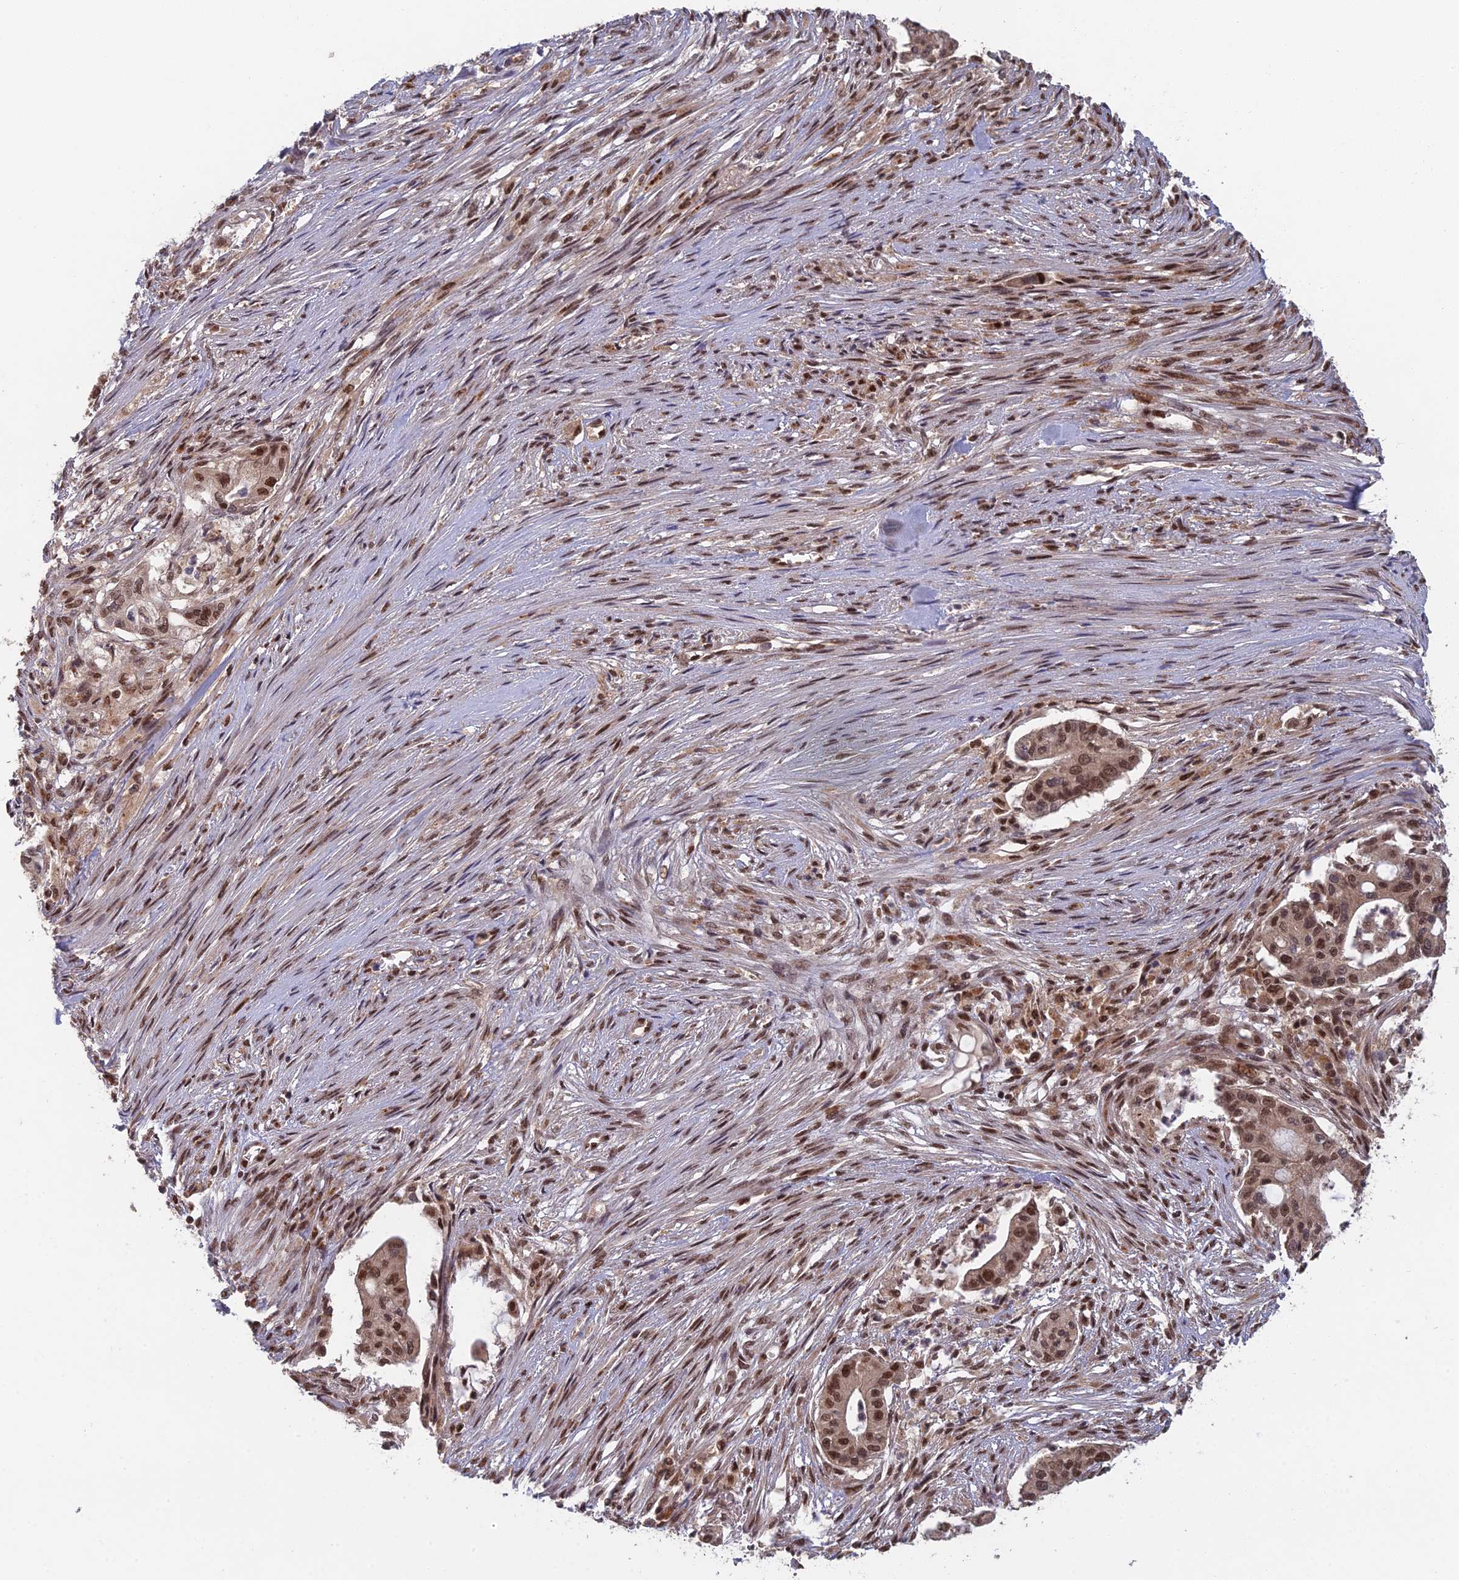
{"staining": {"intensity": "moderate", "quantity": ">75%", "location": "nuclear"}, "tissue": "pancreatic cancer", "cell_type": "Tumor cells", "image_type": "cancer", "snomed": [{"axis": "morphology", "description": "Adenocarcinoma, NOS"}, {"axis": "topography", "description": "Pancreas"}], "caption": "Pancreatic cancer was stained to show a protein in brown. There is medium levels of moderate nuclear staining in approximately >75% of tumor cells.", "gene": "RANBP3", "patient": {"sex": "male", "age": 46}}